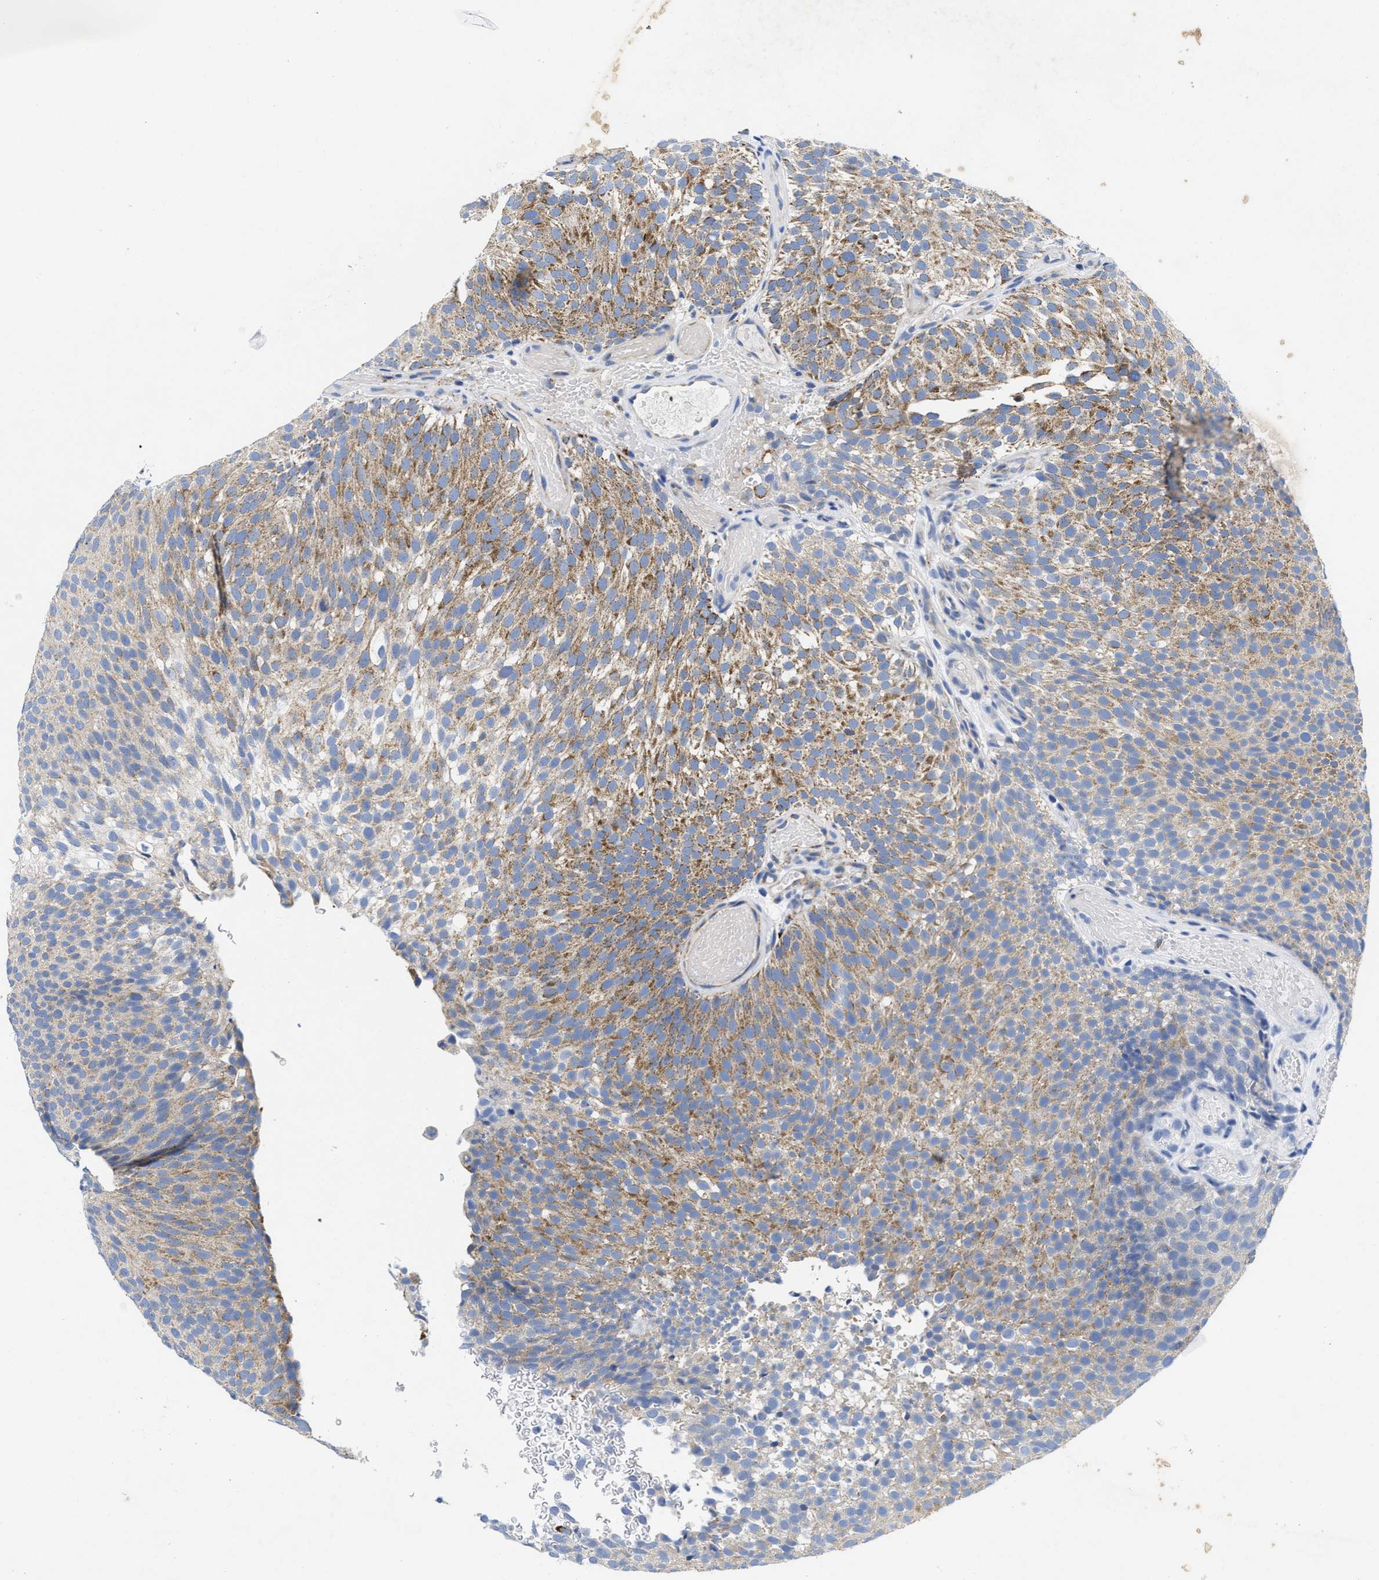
{"staining": {"intensity": "moderate", "quantity": ">75%", "location": "cytoplasmic/membranous"}, "tissue": "urothelial cancer", "cell_type": "Tumor cells", "image_type": "cancer", "snomed": [{"axis": "morphology", "description": "Urothelial carcinoma, Low grade"}, {"axis": "topography", "description": "Urinary bladder"}], "caption": "Moderate cytoplasmic/membranous expression for a protein is present in about >75% of tumor cells of urothelial cancer using immunohistochemistry (IHC).", "gene": "TBRG4", "patient": {"sex": "male", "age": 78}}